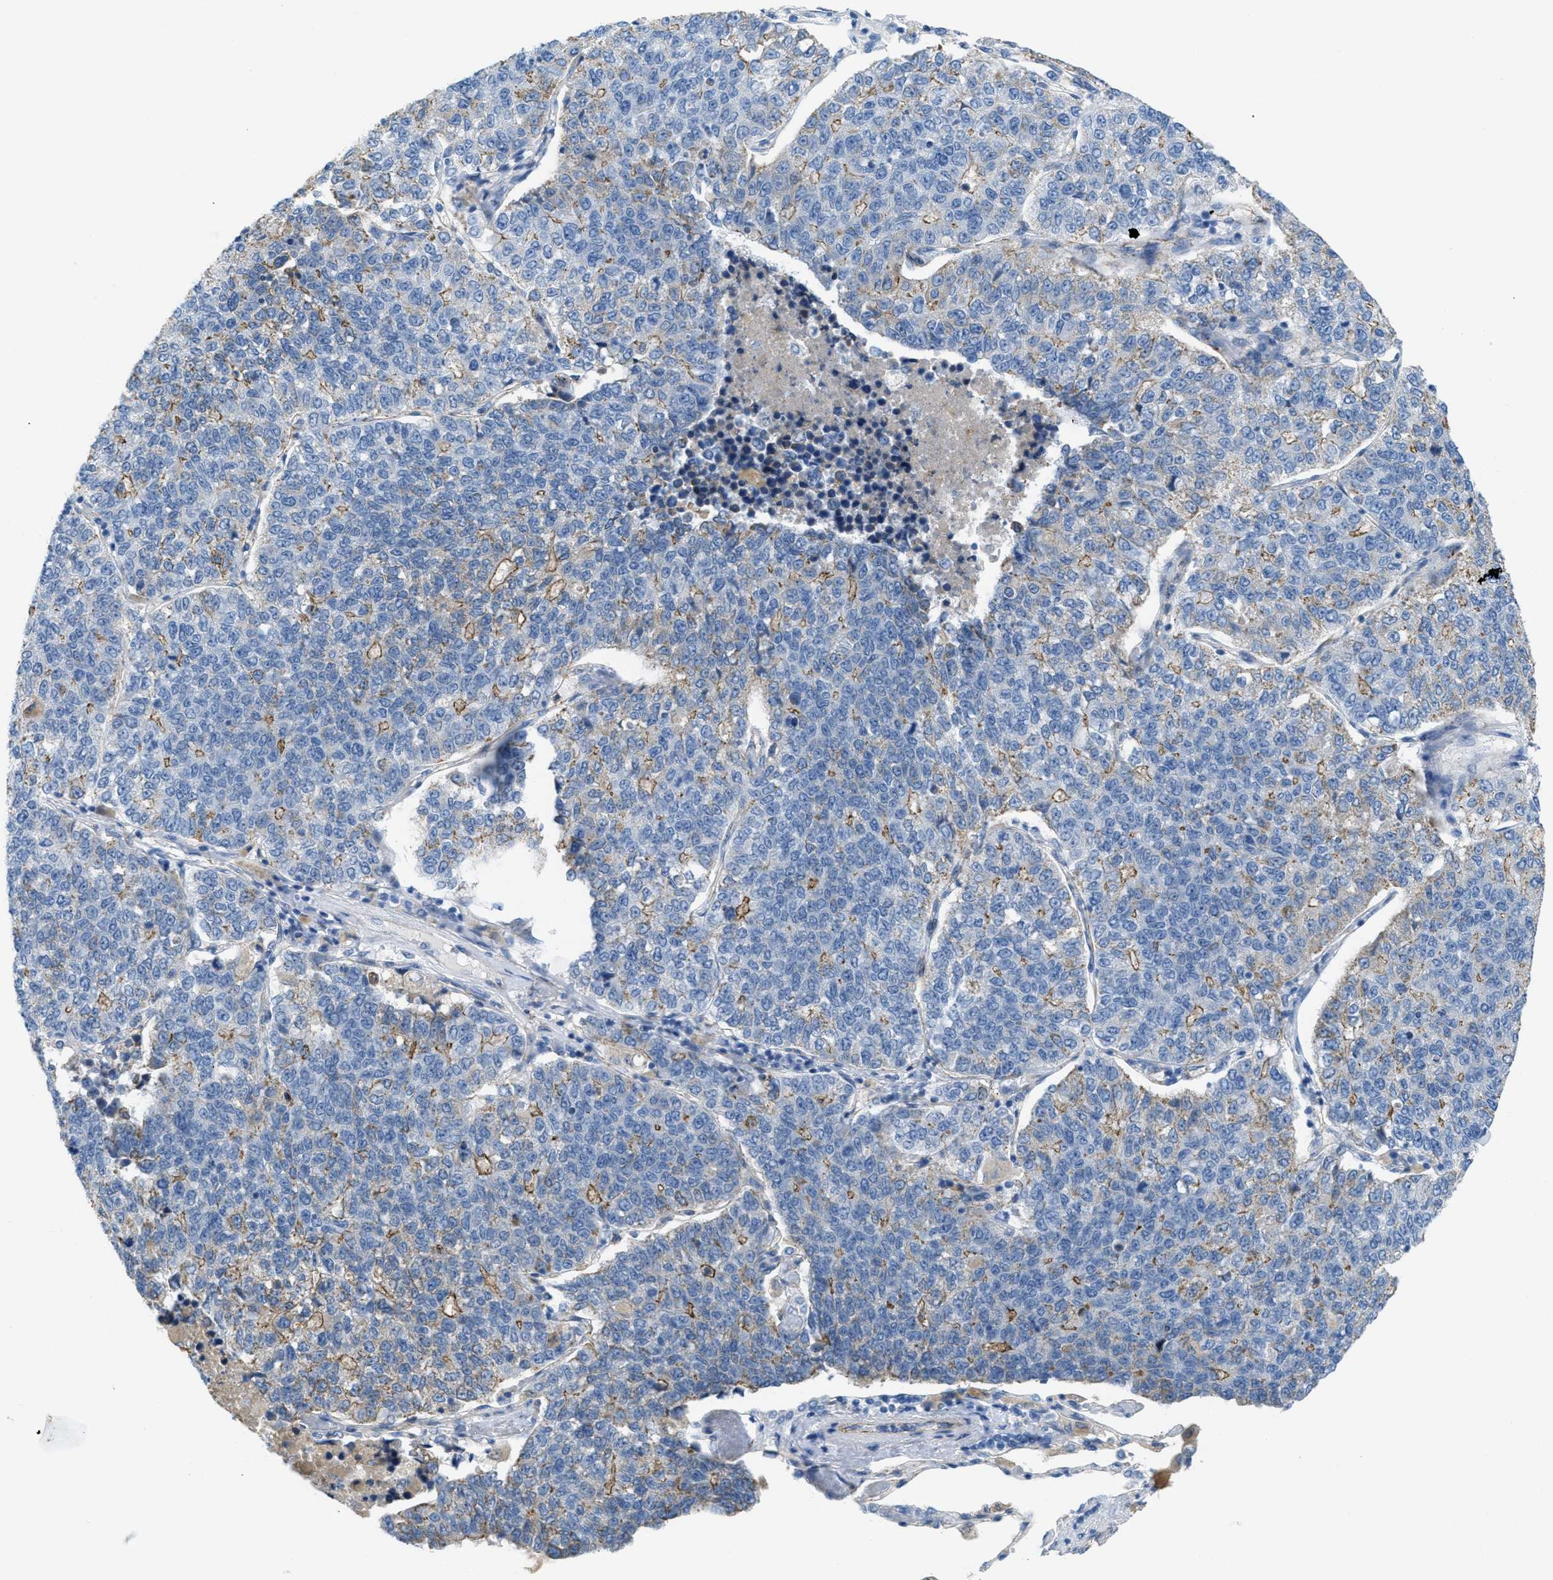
{"staining": {"intensity": "weak", "quantity": "25%-75%", "location": "cytoplasmic/membranous"}, "tissue": "lung cancer", "cell_type": "Tumor cells", "image_type": "cancer", "snomed": [{"axis": "morphology", "description": "Adenocarcinoma, NOS"}, {"axis": "topography", "description": "Lung"}], "caption": "Lung adenocarcinoma stained for a protein exhibits weak cytoplasmic/membranous positivity in tumor cells.", "gene": "CRB3", "patient": {"sex": "male", "age": 49}}